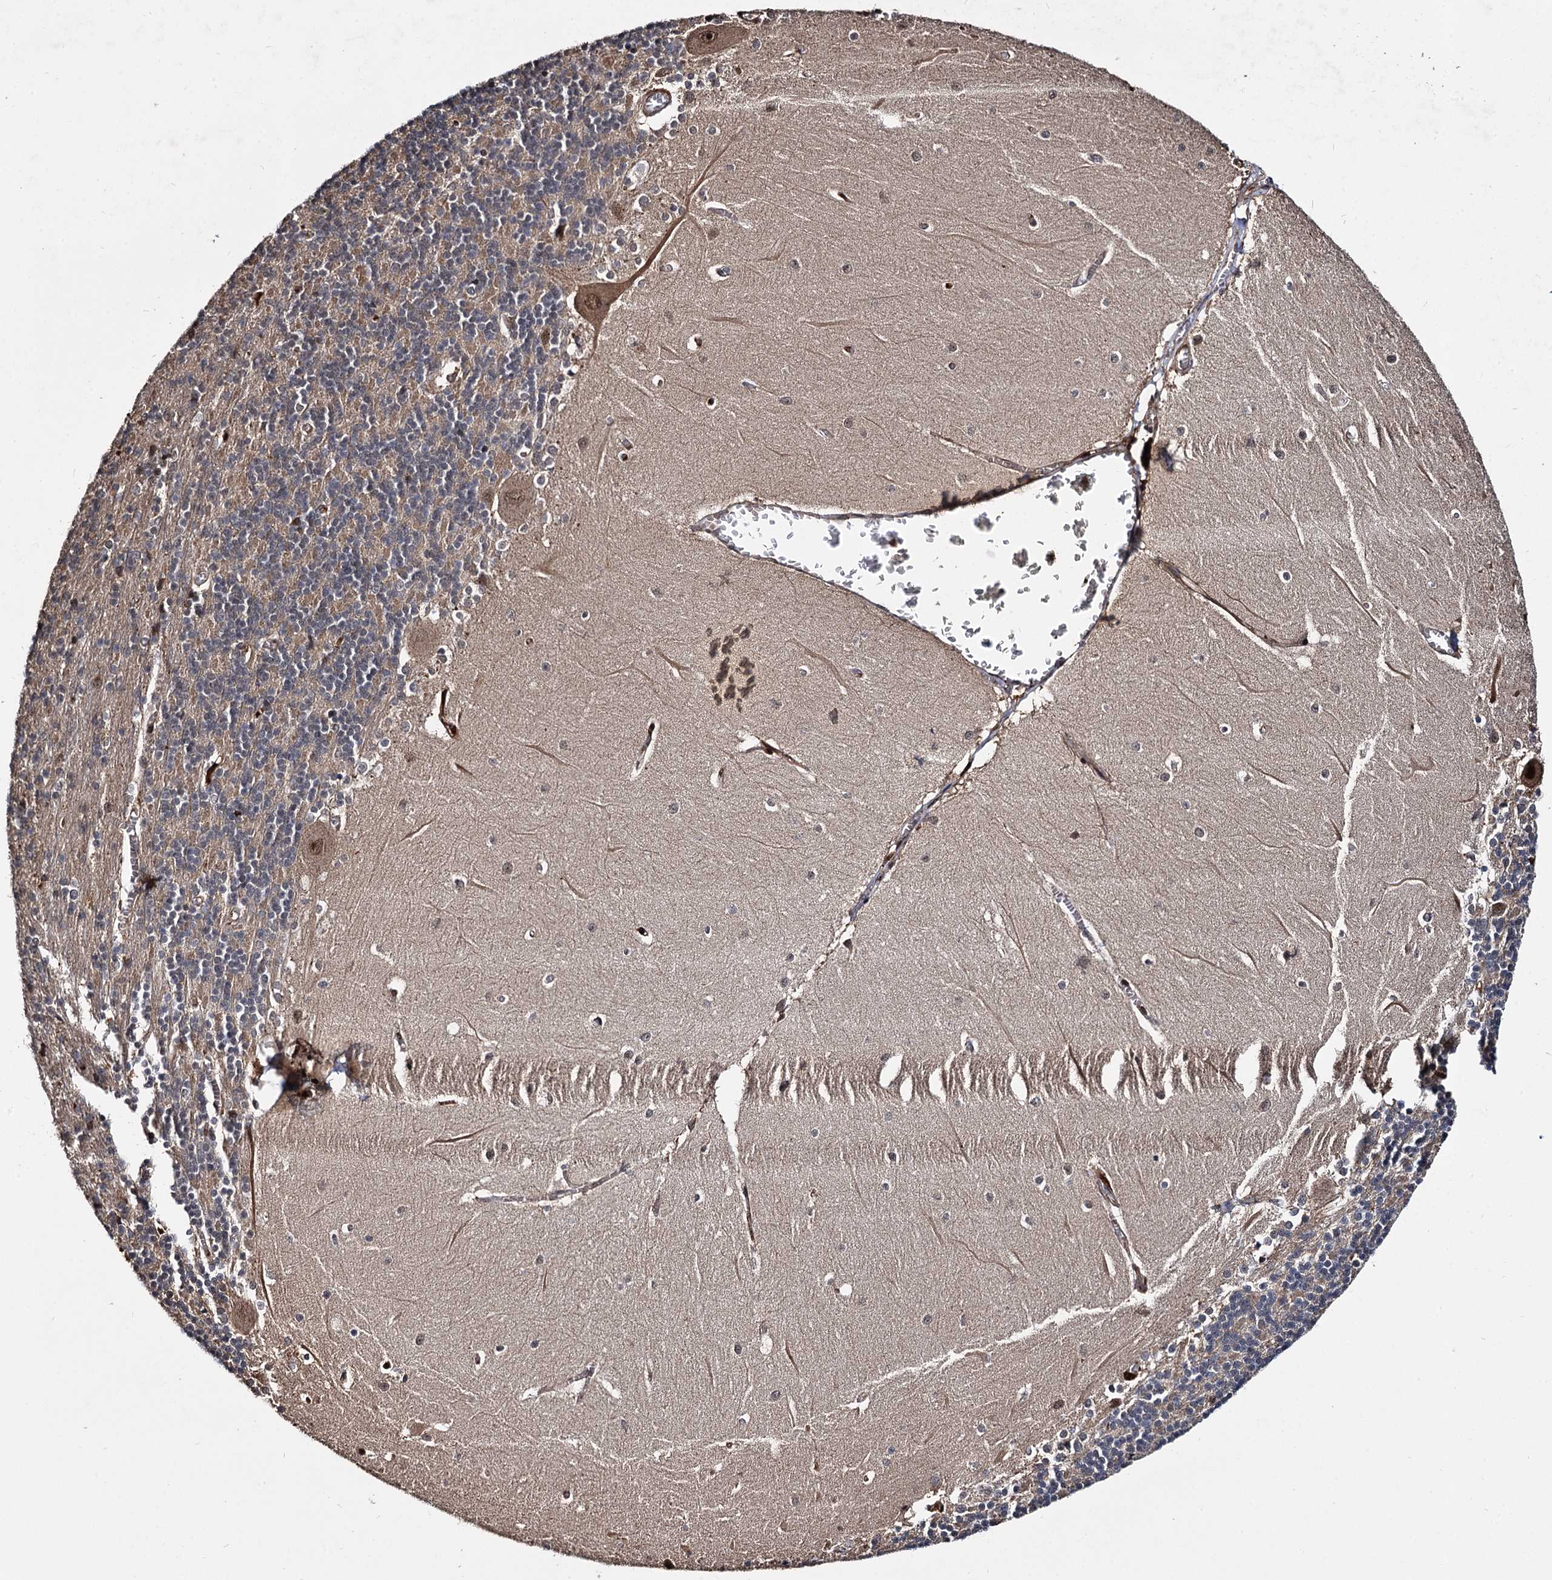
{"staining": {"intensity": "weak", "quantity": ">75%", "location": "cytoplasmic/membranous"}, "tissue": "cerebellum", "cell_type": "Cells in granular layer", "image_type": "normal", "snomed": [{"axis": "morphology", "description": "Normal tissue, NOS"}, {"axis": "topography", "description": "Cerebellum"}], "caption": "Brown immunohistochemical staining in unremarkable cerebellum demonstrates weak cytoplasmic/membranous staining in approximately >75% of cells in granular layer. Using DAB (brown) and hematoxylin (blue) stains, captured at high magnification using brightfield microscopy.", "gene": "CEP192", "patient": {"sex": "male", "age": 37}}